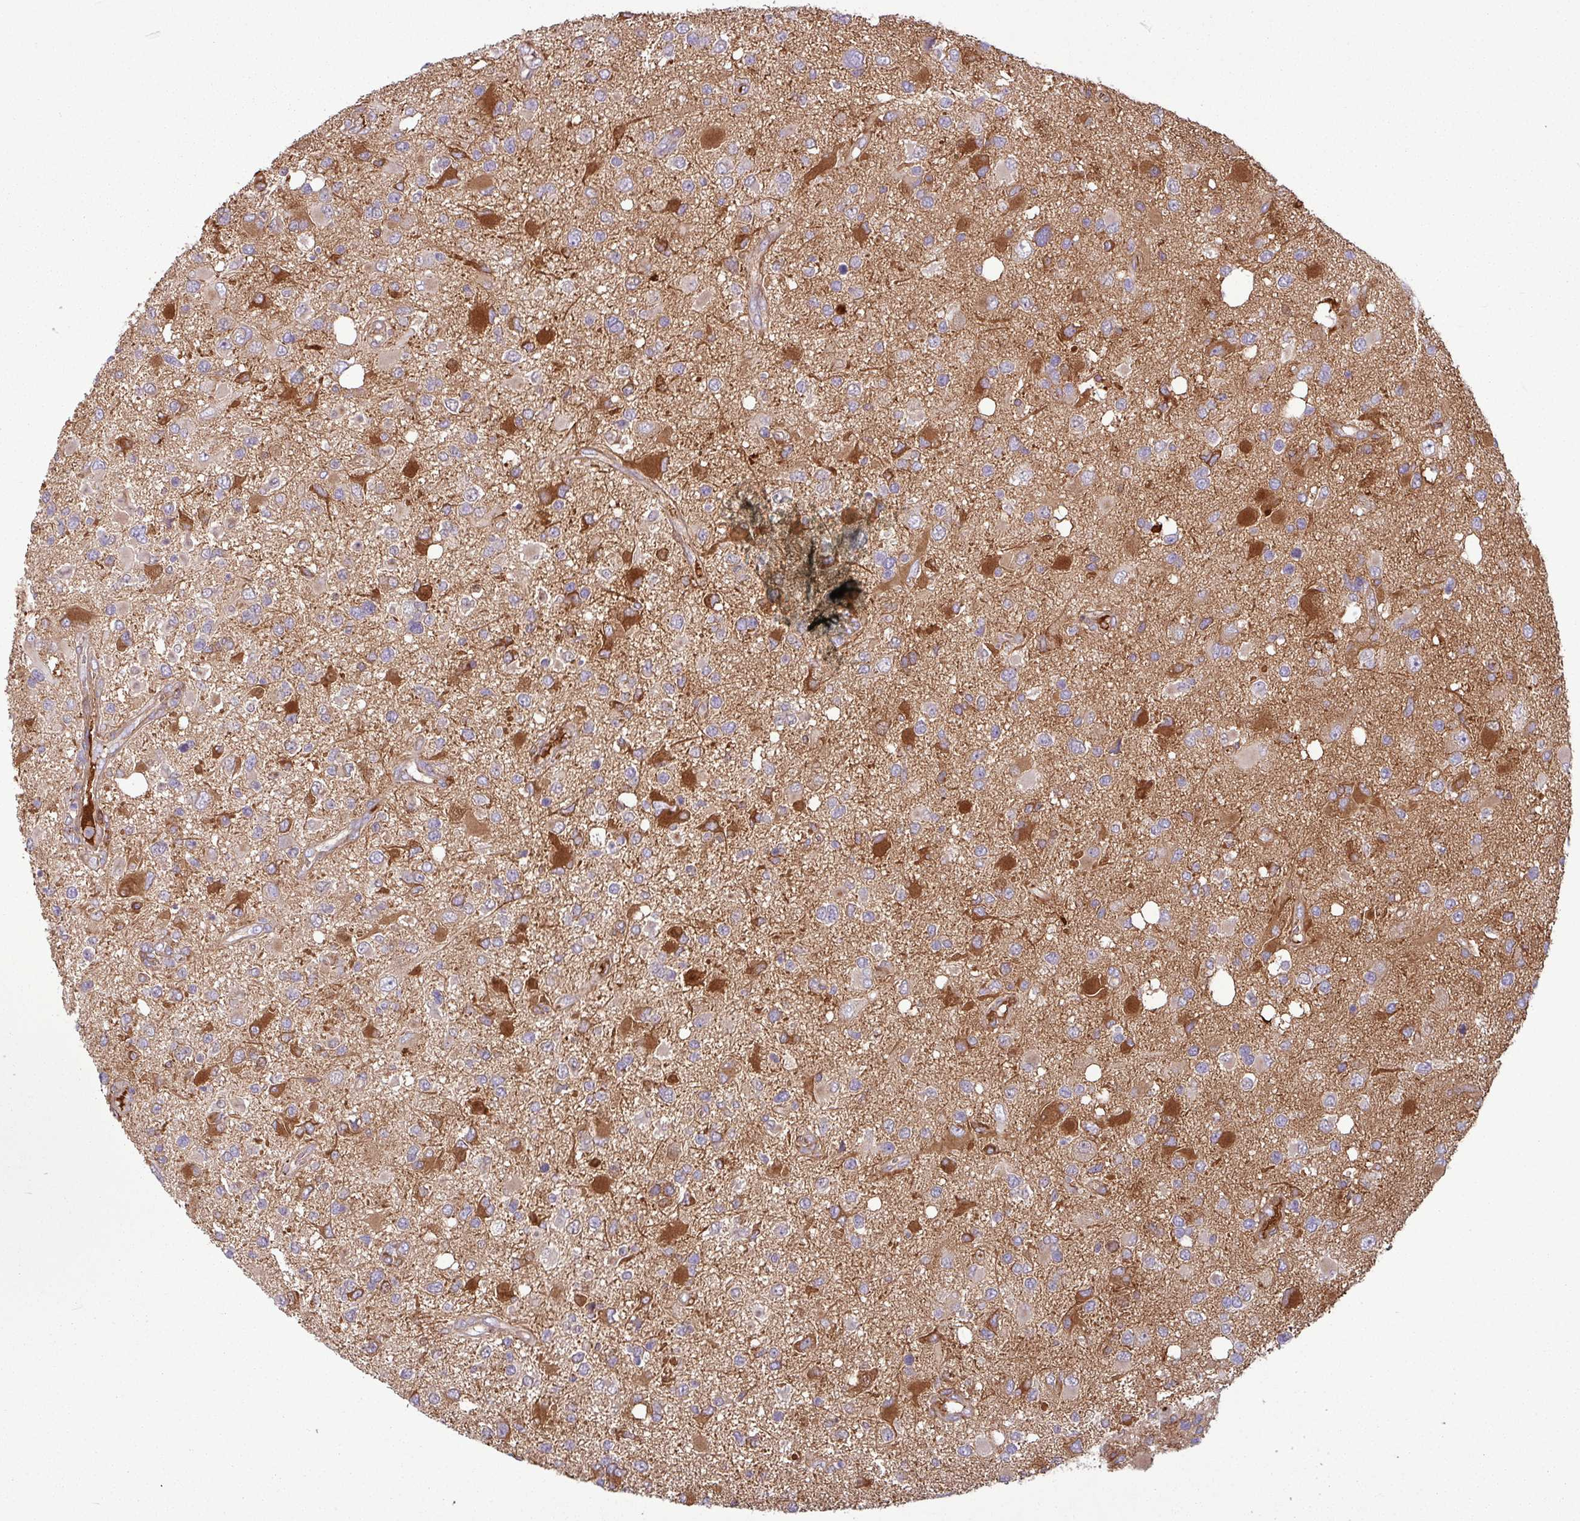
{"staining": {"intensity": "strong", "quantity": "<25%", "location": "cytoplasmic/membranous"}, "tissue": "glioma", "cell_type": "Tumor cells", "image_type": "cancer", "snomed": [{"axis": "morphology", "description": "Glioma, malignant, High grade"}, {"axis": "topography", "description": "Brain"}], "caption": "A histopathology image showing strong cytoplasmic/membranous expression in about <25% of tumor cells in glioma, as visualized by brown immunohistochemical staining.", "gene": "C4B", "patient": {"sex": "male", "age": 53}}